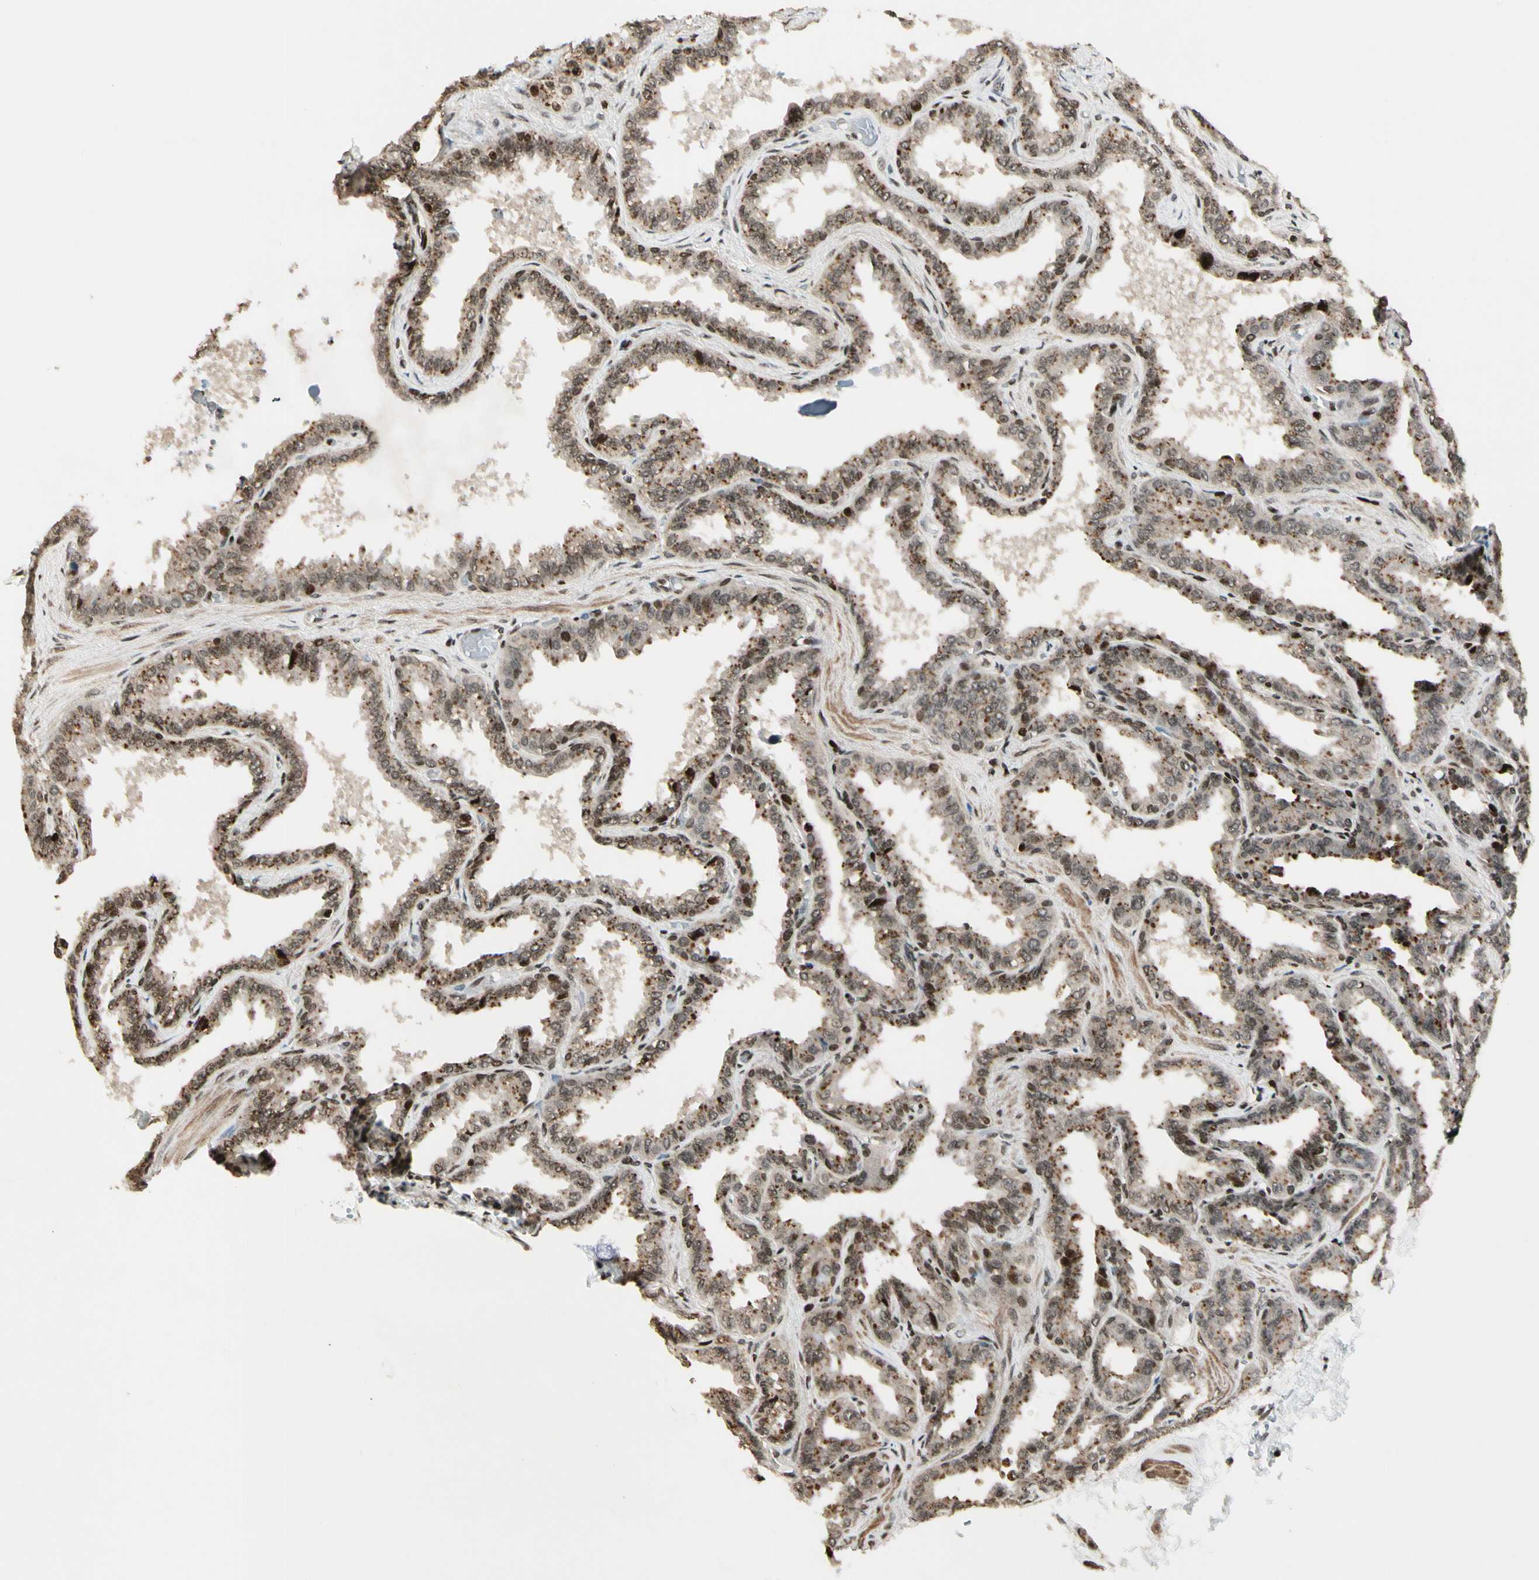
{"staining": {"intensity": "moderate", "quantity": ">75%", "location": "cytoplasmic/membranous,nuclear"}, "tissue": "seminal vesicle", "cell_type": "Glandular cells", "image_type": "normal", "snomed": [{"axis": "morphology", "description": "Normal tissue, NOS"}, {"axis": "topography", "description": "Seminal veicle"}], "caption": "This photomicrograph reveals immunohistochemistry staining of benign seminal vesicle, with medium moderate cytoplasmic/membranous,nuclear expression in about >75% of glandular cells.", "gene": "TSHZ3", "patient": {"sex": "male", "age": 46}}